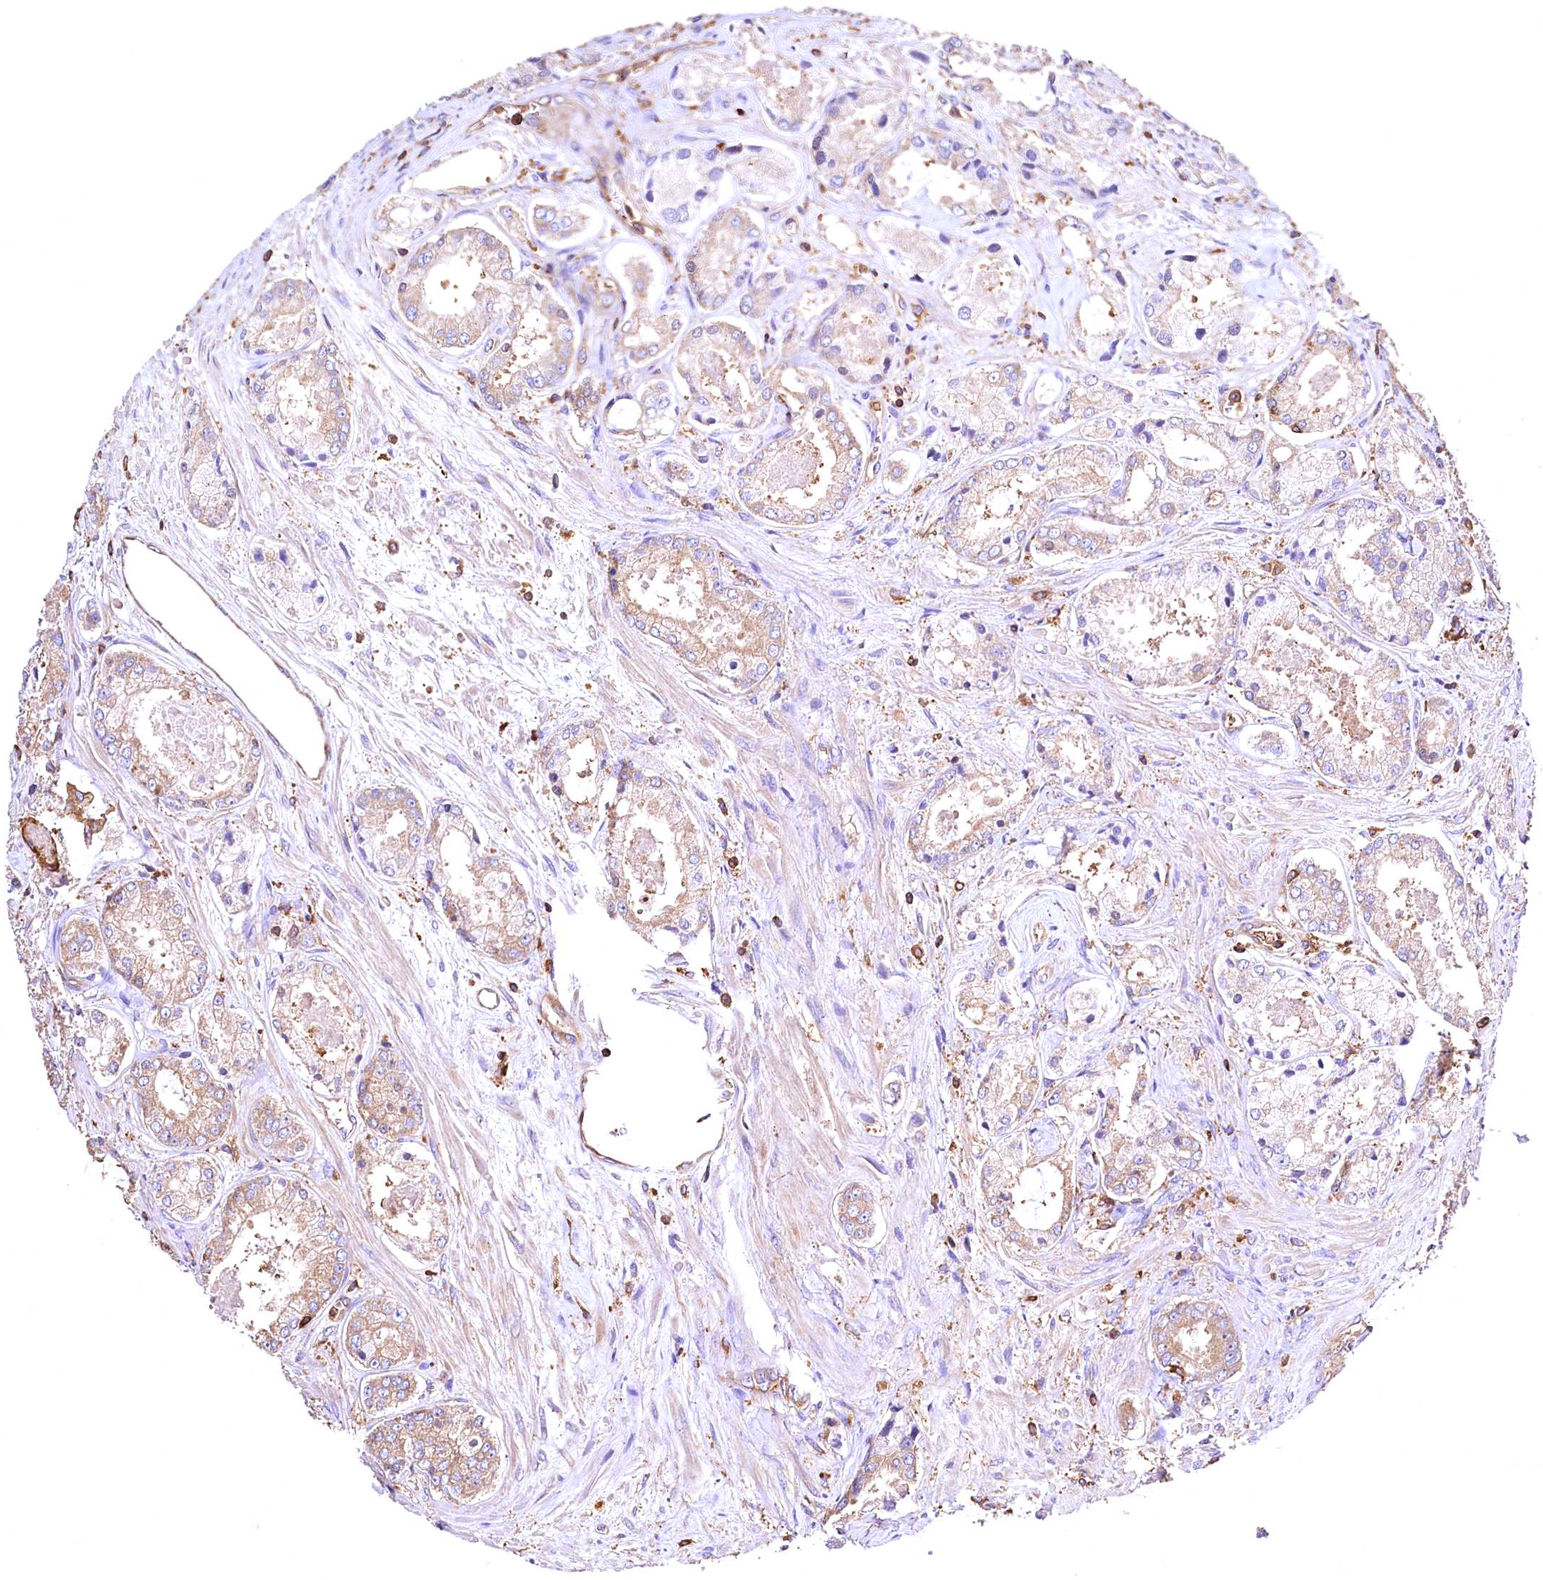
{"staining": {"intensity": "weak", "quantity": "<25%", "location": "cytoplasmic/membranous"}, "tissue": "prostate cancer", "cell_type": "Tumor cells", "image_type": "cancer", "snomed": [{"axis": "morphology", "description": "Adenocarcinoma, Low grade"}, {"axis": "topography", "description": "Prostate"}], "caption": "Immunohistochemistry (IHC) photomicrograph of prostate low-grade adenocarcinoma stained for a protein (brown), which exhibits no positivity in tumor cells. (DAB (3,3'-diaminobenzidine) IHC visualized using brightfield microscopy, high magnification).", "gene": "RARS2", "patient": {"sex": "male", "age": 68}}